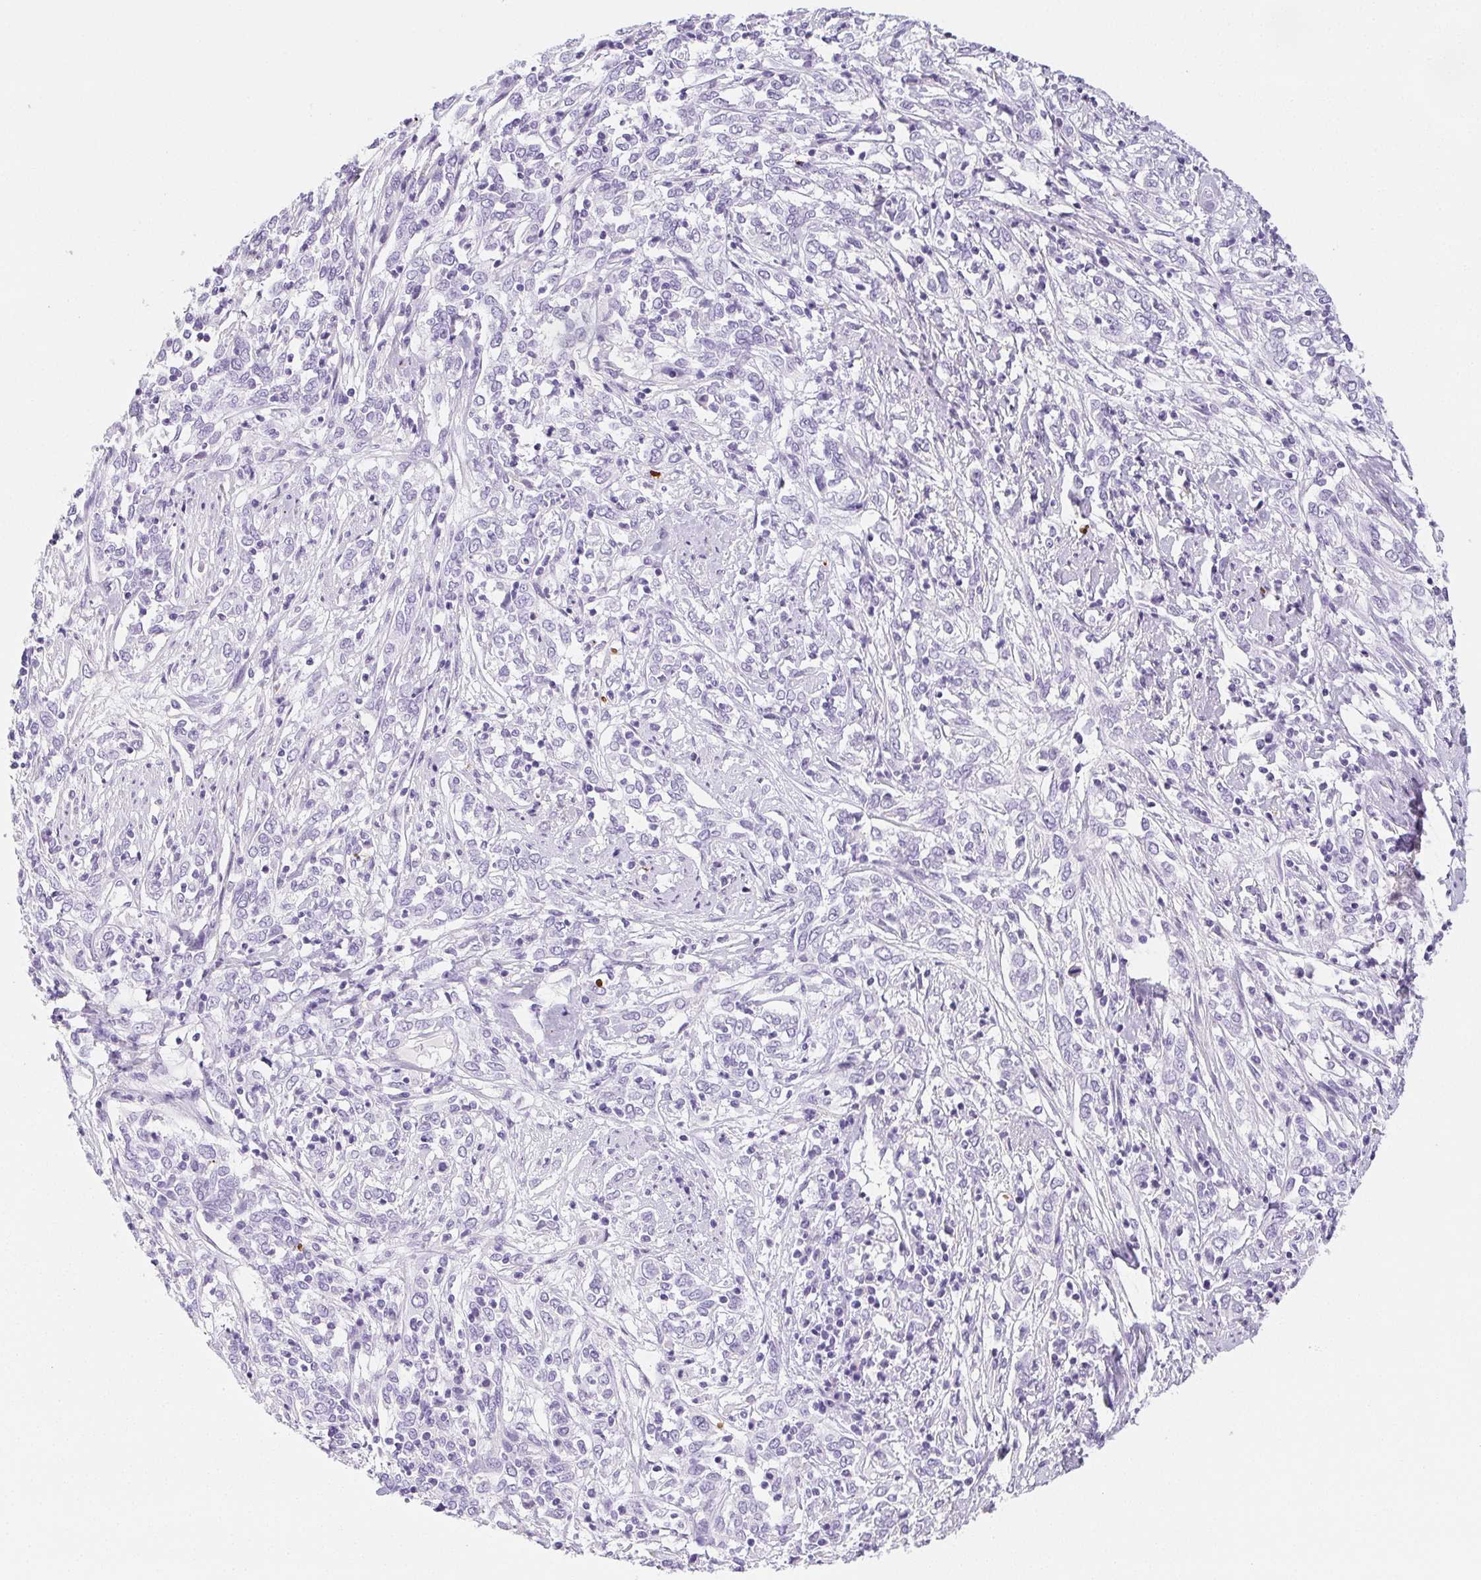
{"staining": {"intensity": "negative", "quantity": "none", "location": "none"}, "tissue": "cervical cancer", "cell_type": "Tumor cells", "image_type": "cancer", "snomed": [{"axis": "morphology", "description": "Adenocarcinoma, NOS"}, {"axis": "topography", "description": "Cervix"}], "caption": "Tumor cells are negative for brown protein staining in cervical adenocarcinoma. The staining was performed using DAB (3,3'-diaminobenzidine) to visualize the protein expression in brown, while the nuclei were stained in blue with hematoxylin (Magnification: 20x).", "gene": "VTN", "patient": {"sex": "female", "age": 40}}